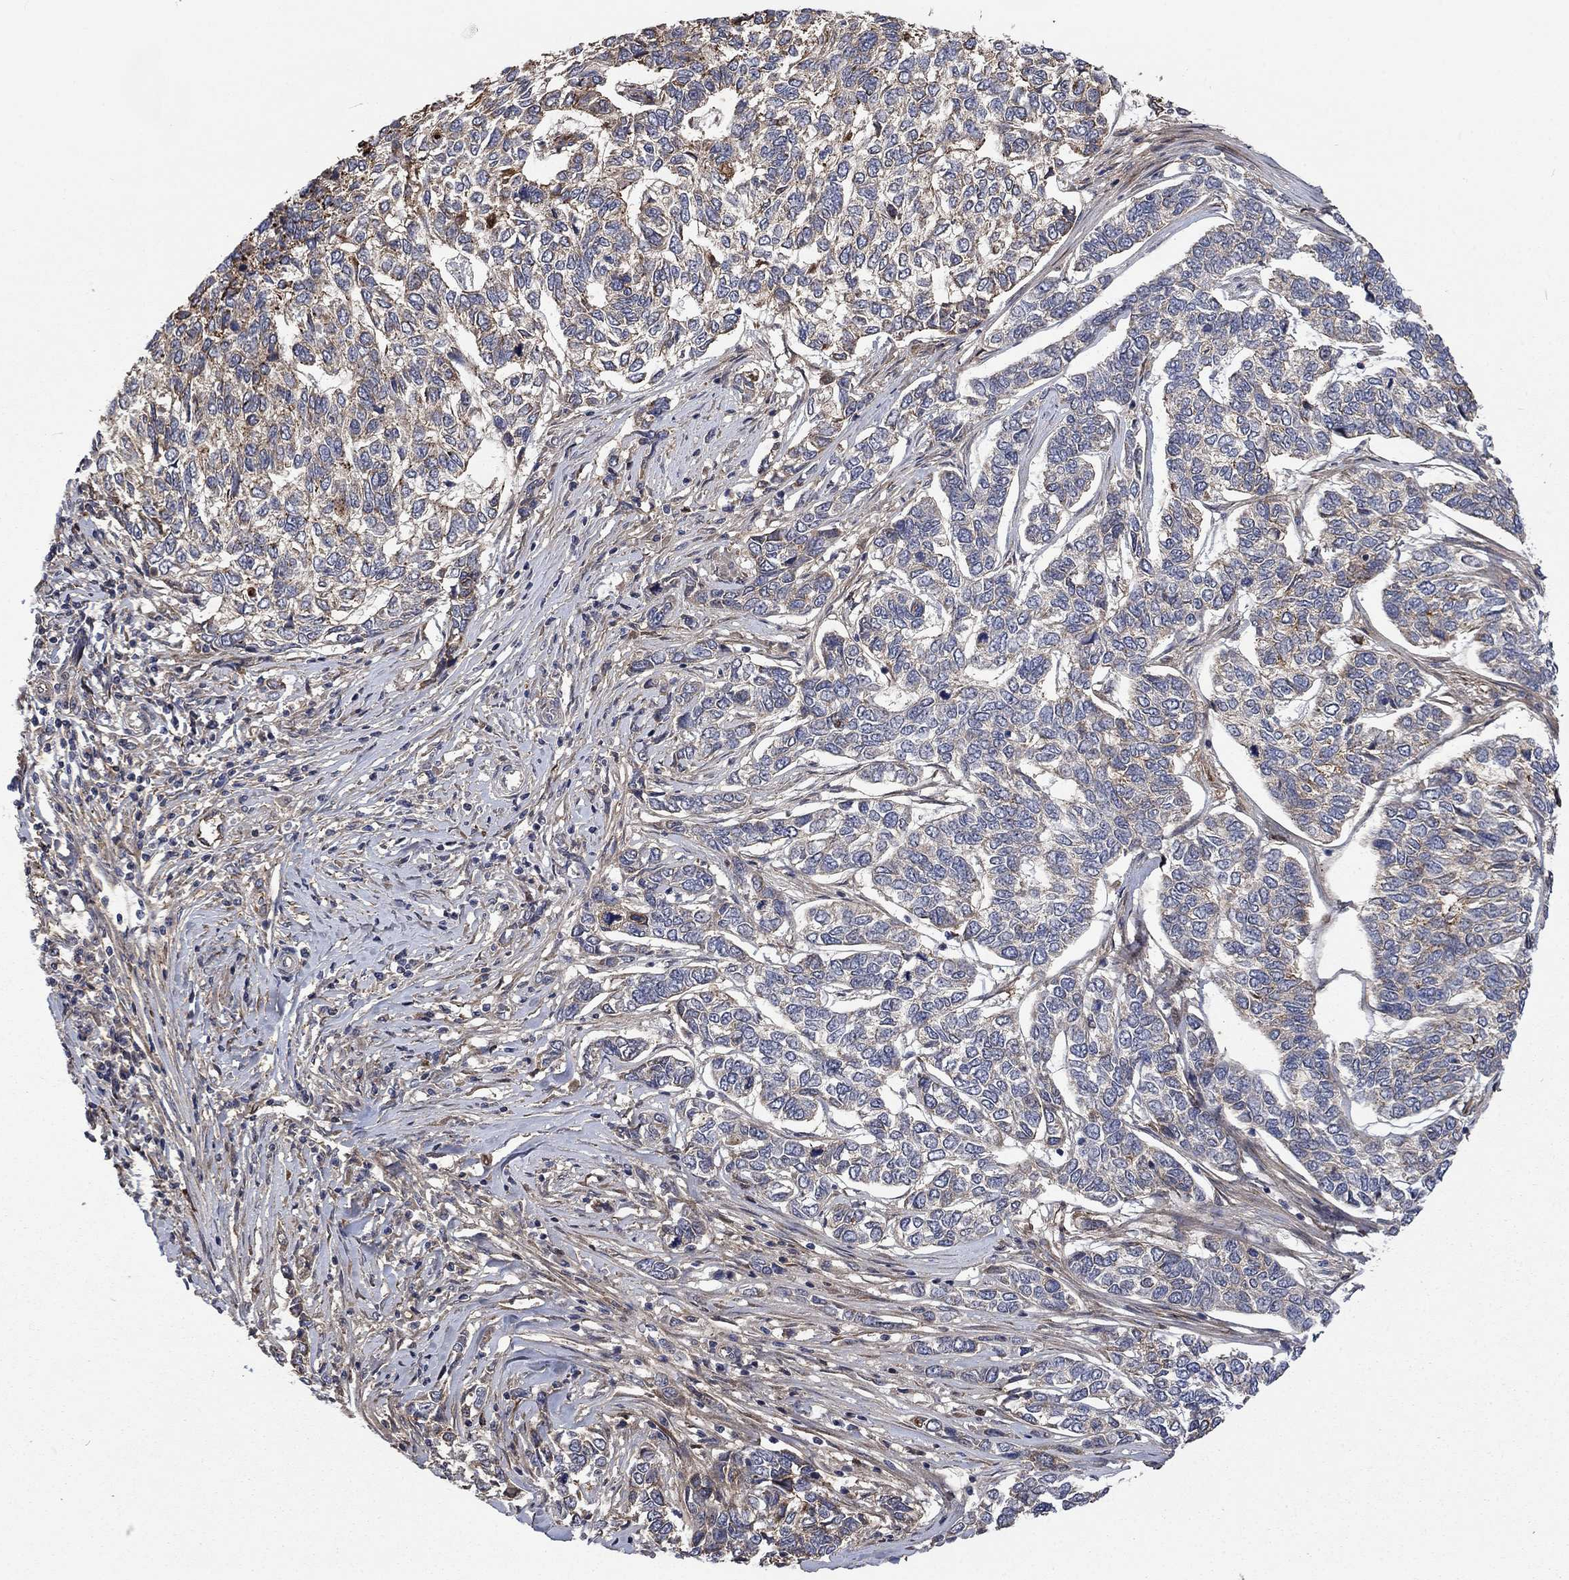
{"staining": {"intensity": "weak", "quantity": "25%-75%", "location": "cytoplasmic/membranous"}, "tissue": "skin cancer", "cell_type": "Tumor cells", "image_type": "cancer", "snomed": [{"axis": "morphology", "description": "Basal cell carcinoma"}, {"axis": "topography", "description": "Skin"}], "caption": "The photomicrograph reveals a brown stain indicating the presence of a protein in the cytoplasmic/membranous of tumor cells in skin basal cell carcinoma.", "gene": "VCAN", "patient": {"sex": "female", "age": 65}}